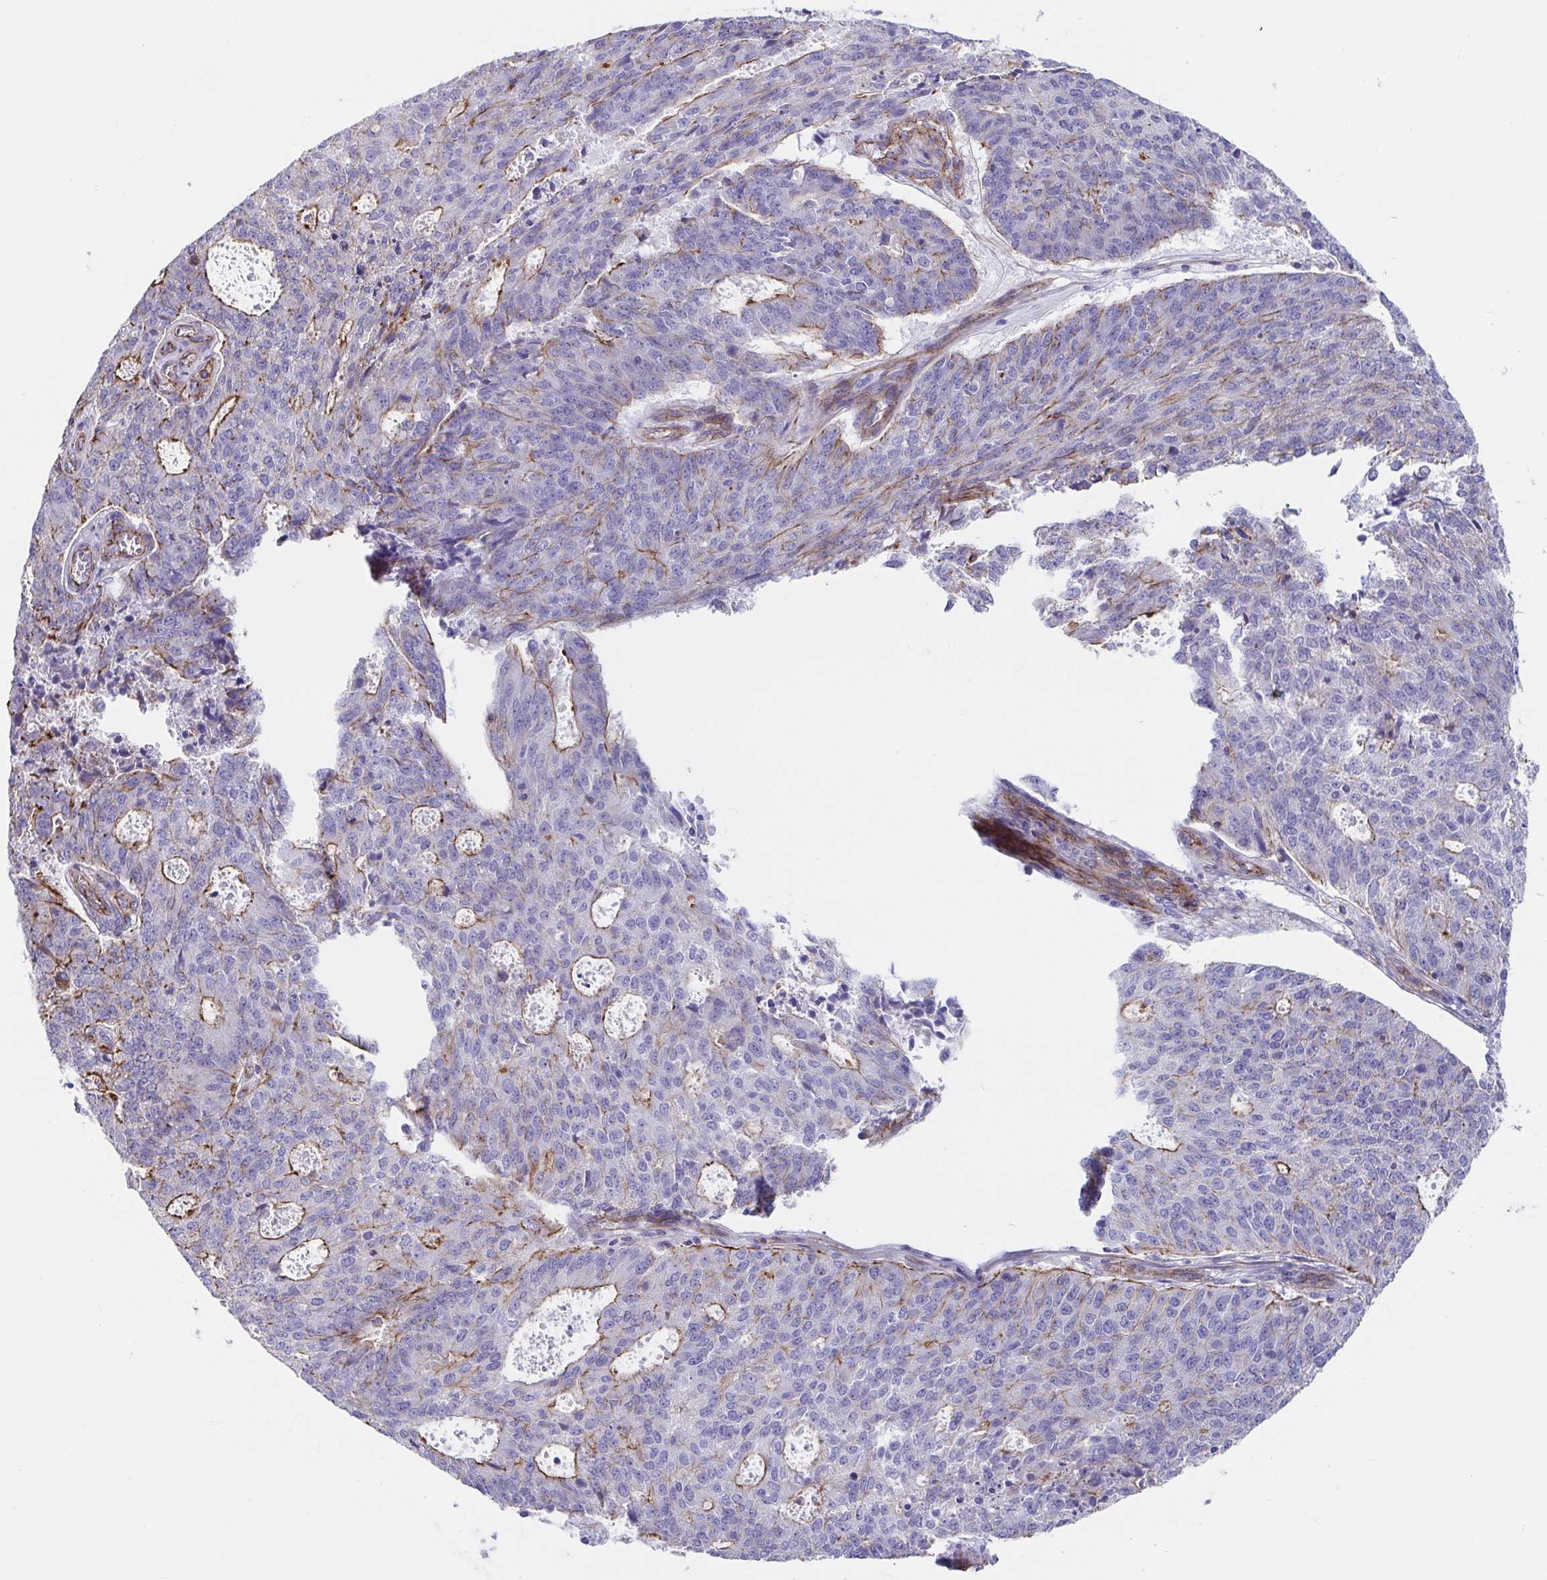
{"staining": {"intensity": "moderate", "quantity": "<25%", "location": "cytoplasmic/membranous"}, "tissue": "endometrial cancer", "cell_type": "Tumor cells", "image_type": "cancer", "snomed": [{"axis": "morphology", "description": "Adenocarcinoma, NOS"}, {"axis": "topography", "description": "Endometrium"}], "caption": "IHC image of human adenocarcinoma (endometrial) stained for a protein (brown), which displays low levels of moderate cytoplasmic/membranous expression in about <25% of tumor cells.", "gene": "TRAM2", "patient": {"sex": "female", "age": 82}}